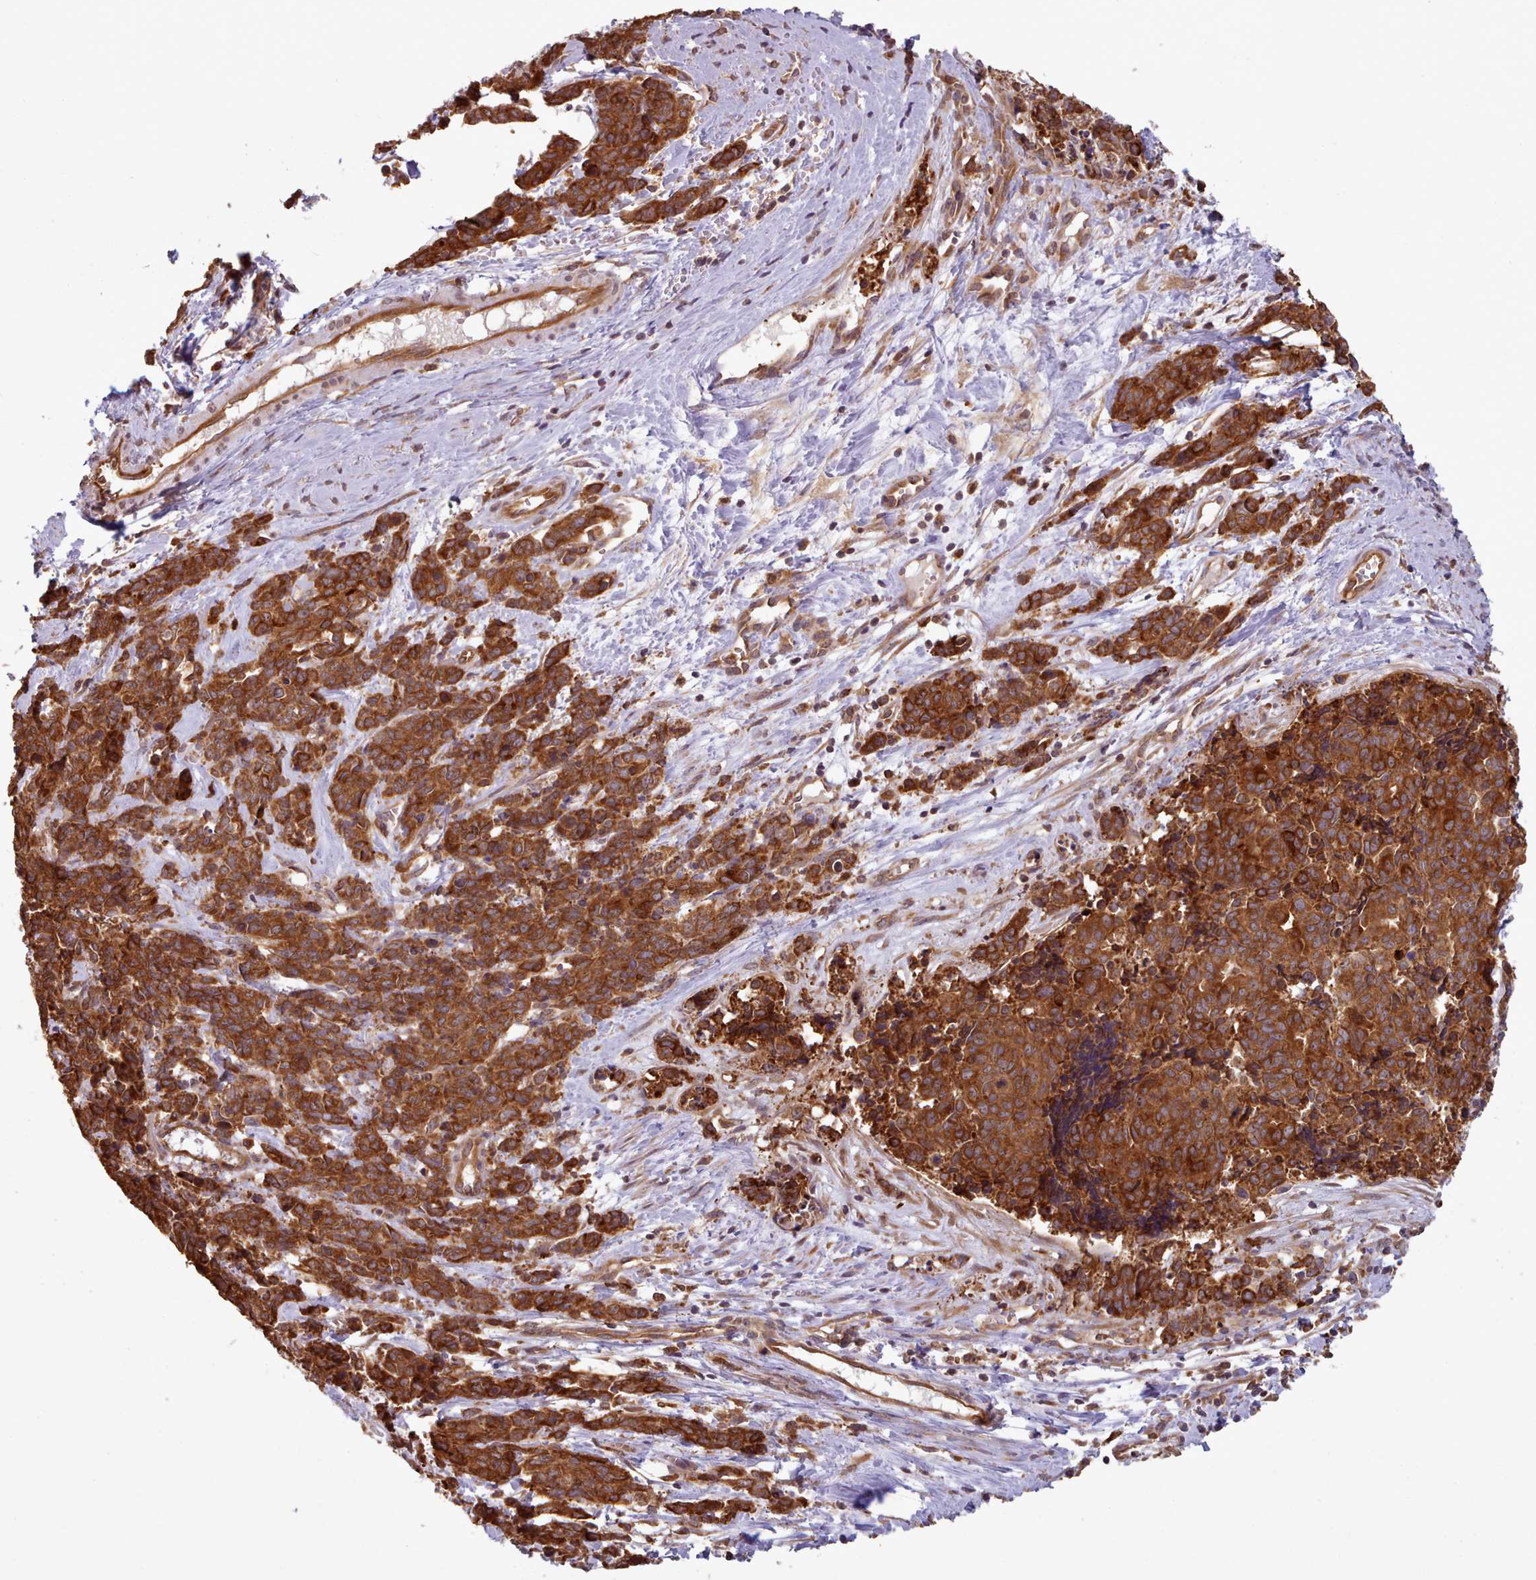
{"staining": {"intensity": "strong", "quantity": ">75%", "location": "cytoplasmic/membranous"}, "tissue": "cervical cancer", "cell_type": "Tumor cells", "image_type": "cancer", "snomed": [{"axis": "morphology", "description": "Squamous cell carcinoma, NOS"}, {"axis": "topography", "description": "Cervix"}], "caption": "Squamous cell carcinoma (cervical) tissue displays strong cytoplasmic/membranous expression in about >75% of tumor cells, visualized by immunohistochemistry.", "gene": "CRYBG1", "patient": {"sex": "female", "age": 60}}